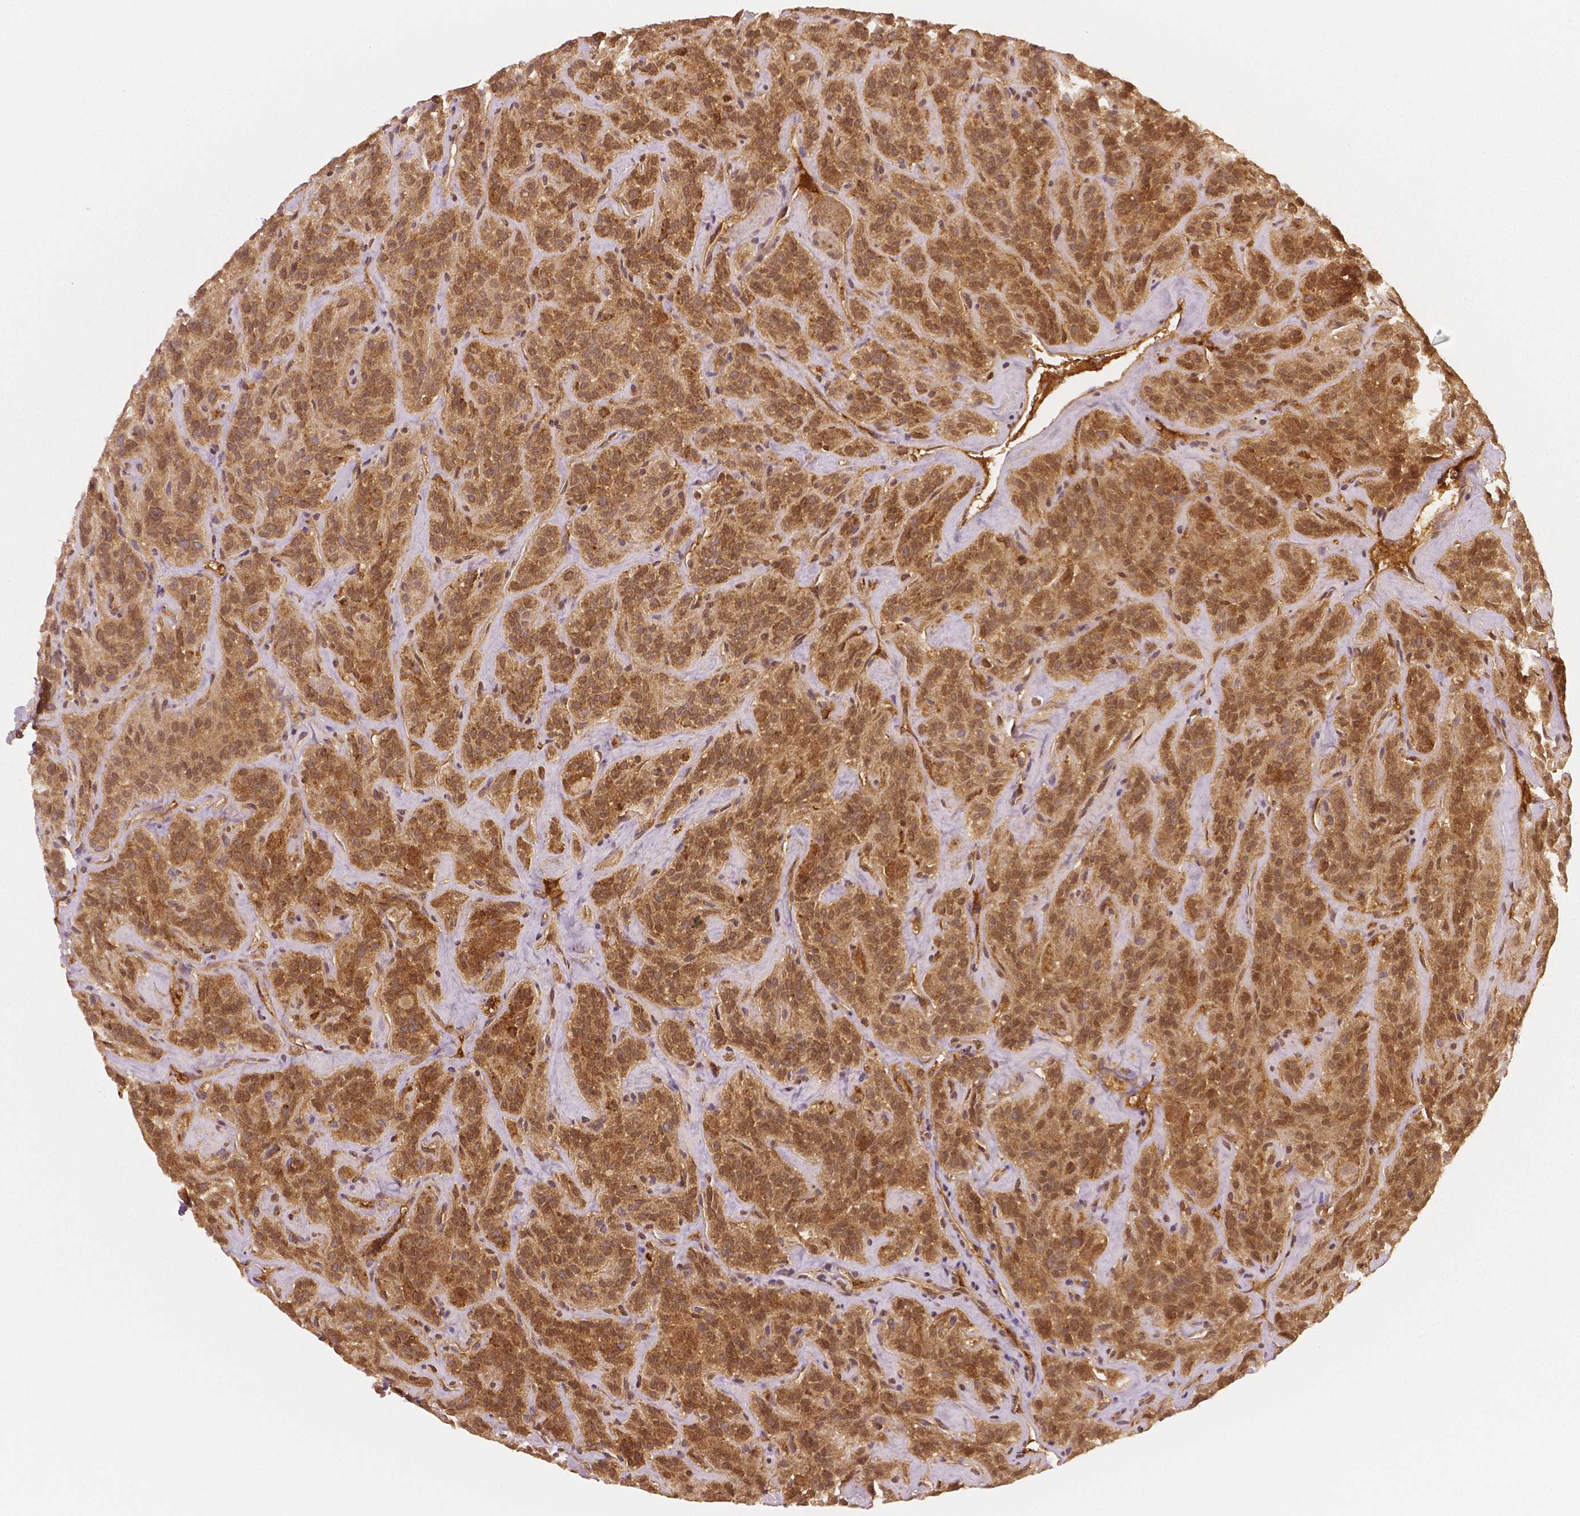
{"staining": {"intensity": "strong", "quantity": ">75%", "location": "cytoplasmic/membranous,nuclear"}, "tissue": "thyroid cancer", "cell_type": "Tumor cells", "image_type": "cancer", "snomed": [{"axis": "morphology", "description": "Papillary adenocarcinoma, NOS"}, {"axis": "topography", "description": "Thyroid gland"}], "caption": "IHC (DAB) staining of human thyroid cancer exhibits strong cytoplasmic/membranous and nuclear protein expression in about >75% of tumor cells. (IHC, brightfield microscopy, high magnification).", "gene": "APOA4", "patient": {"sex": "female", "age": 45}}